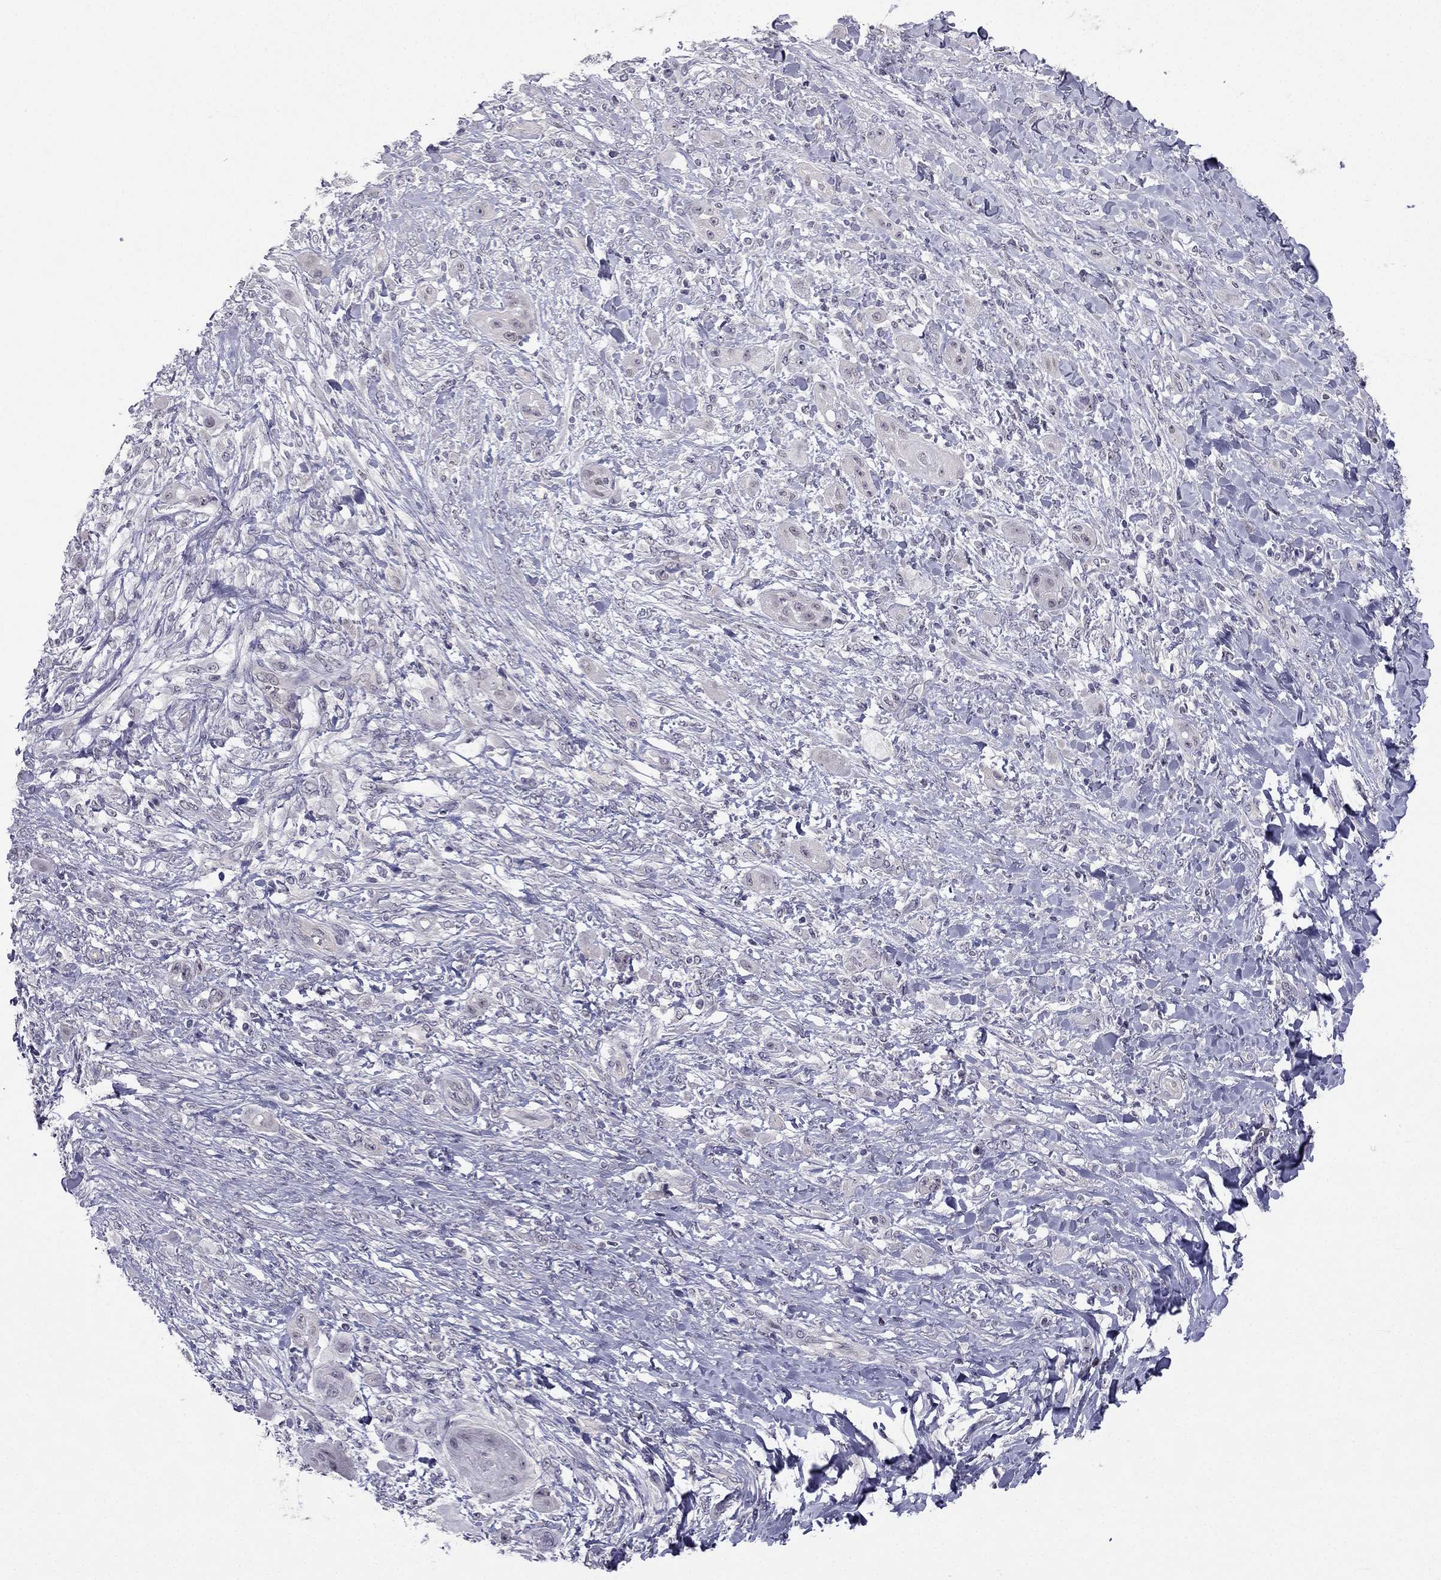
{"staining": {"intensity": "negative", "quantity": "none", "location": "none"}, "tissue": "skin cancer", "cell_type": "Tumor cells", "image_type": "cancer", "snomed": [{"axis": "morphology", "description": "Squamous cell carcinoma, NOS"}, {"axis": "topography", "description": "Skin"}], "caption": "A high-resolution photomicrograph shows immunohistochemistry staining of skin cancer (squamous cell carcinoma), which demonstrates no significant positivity in tumor cells. (Brightfield microscopy of DAB (3,3'-diaminobenzidine) IHC at high magnification).", "gene": "C16orf89", "patient": {"sex": "male", "age": 62}}